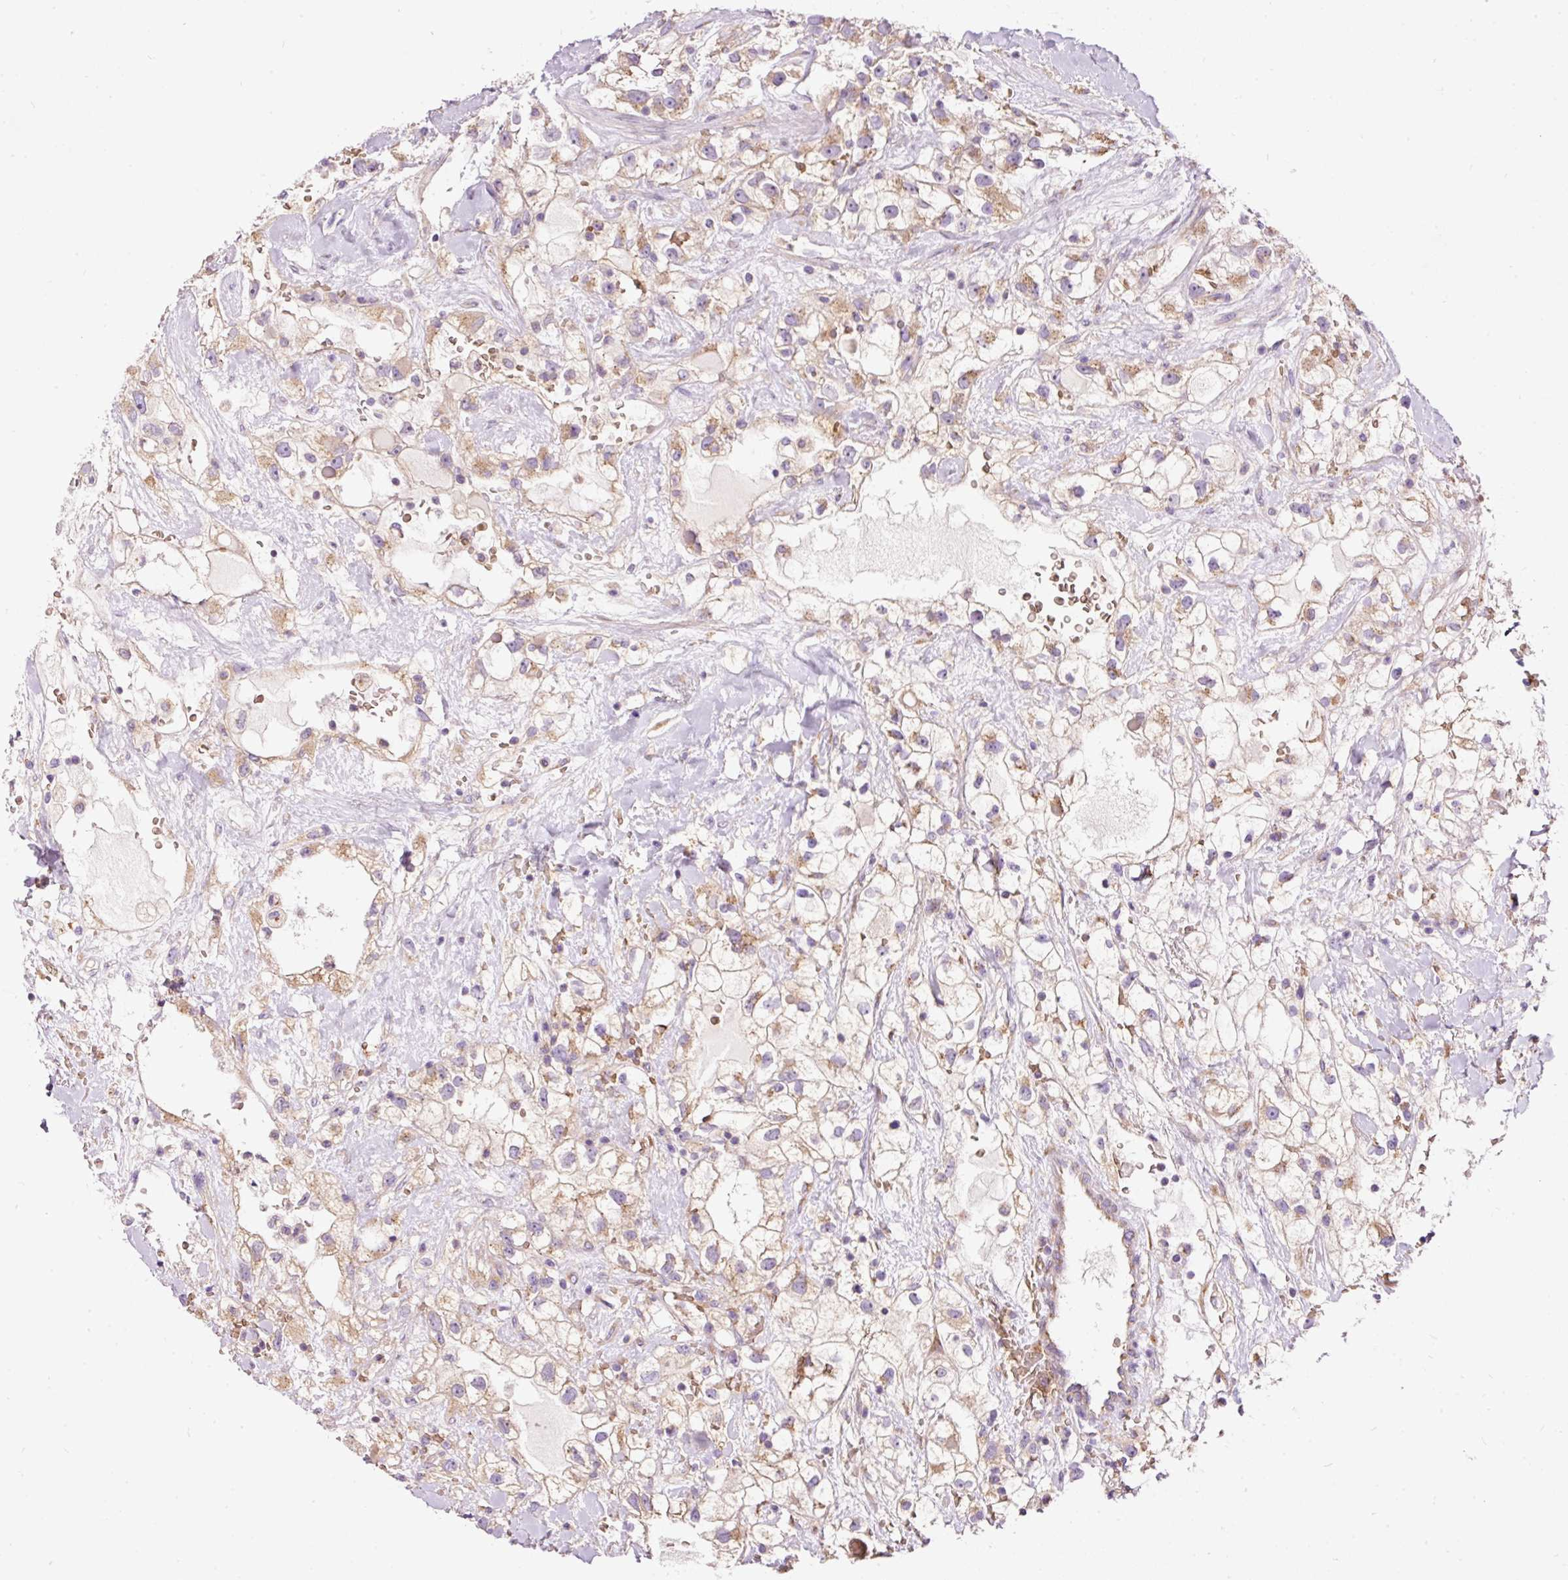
{"staining": {"intensity": "weak", "quantity": ">75%", "location": "cytoplasmic/membranous"}, "tissue": "renal cancer", "cell_type": "Tumor cells", "image_type": "cancer", "snomed": [{"axis": "morphology", "description": "Adenocarcinoma, NOS"}, {"axis": "topography", "description": "Kidney"}], "caption": "This histopathology image exhibits adenocarcinoma (renal) stained with IHC to label a protein in brown. The cytoplasmic/membranous of tumor cells show weak positivity for the protein. Nuclei are counter-stained blue.", "gene": "PRRC2A", "patient": {"sex": "male", "age": 59}}